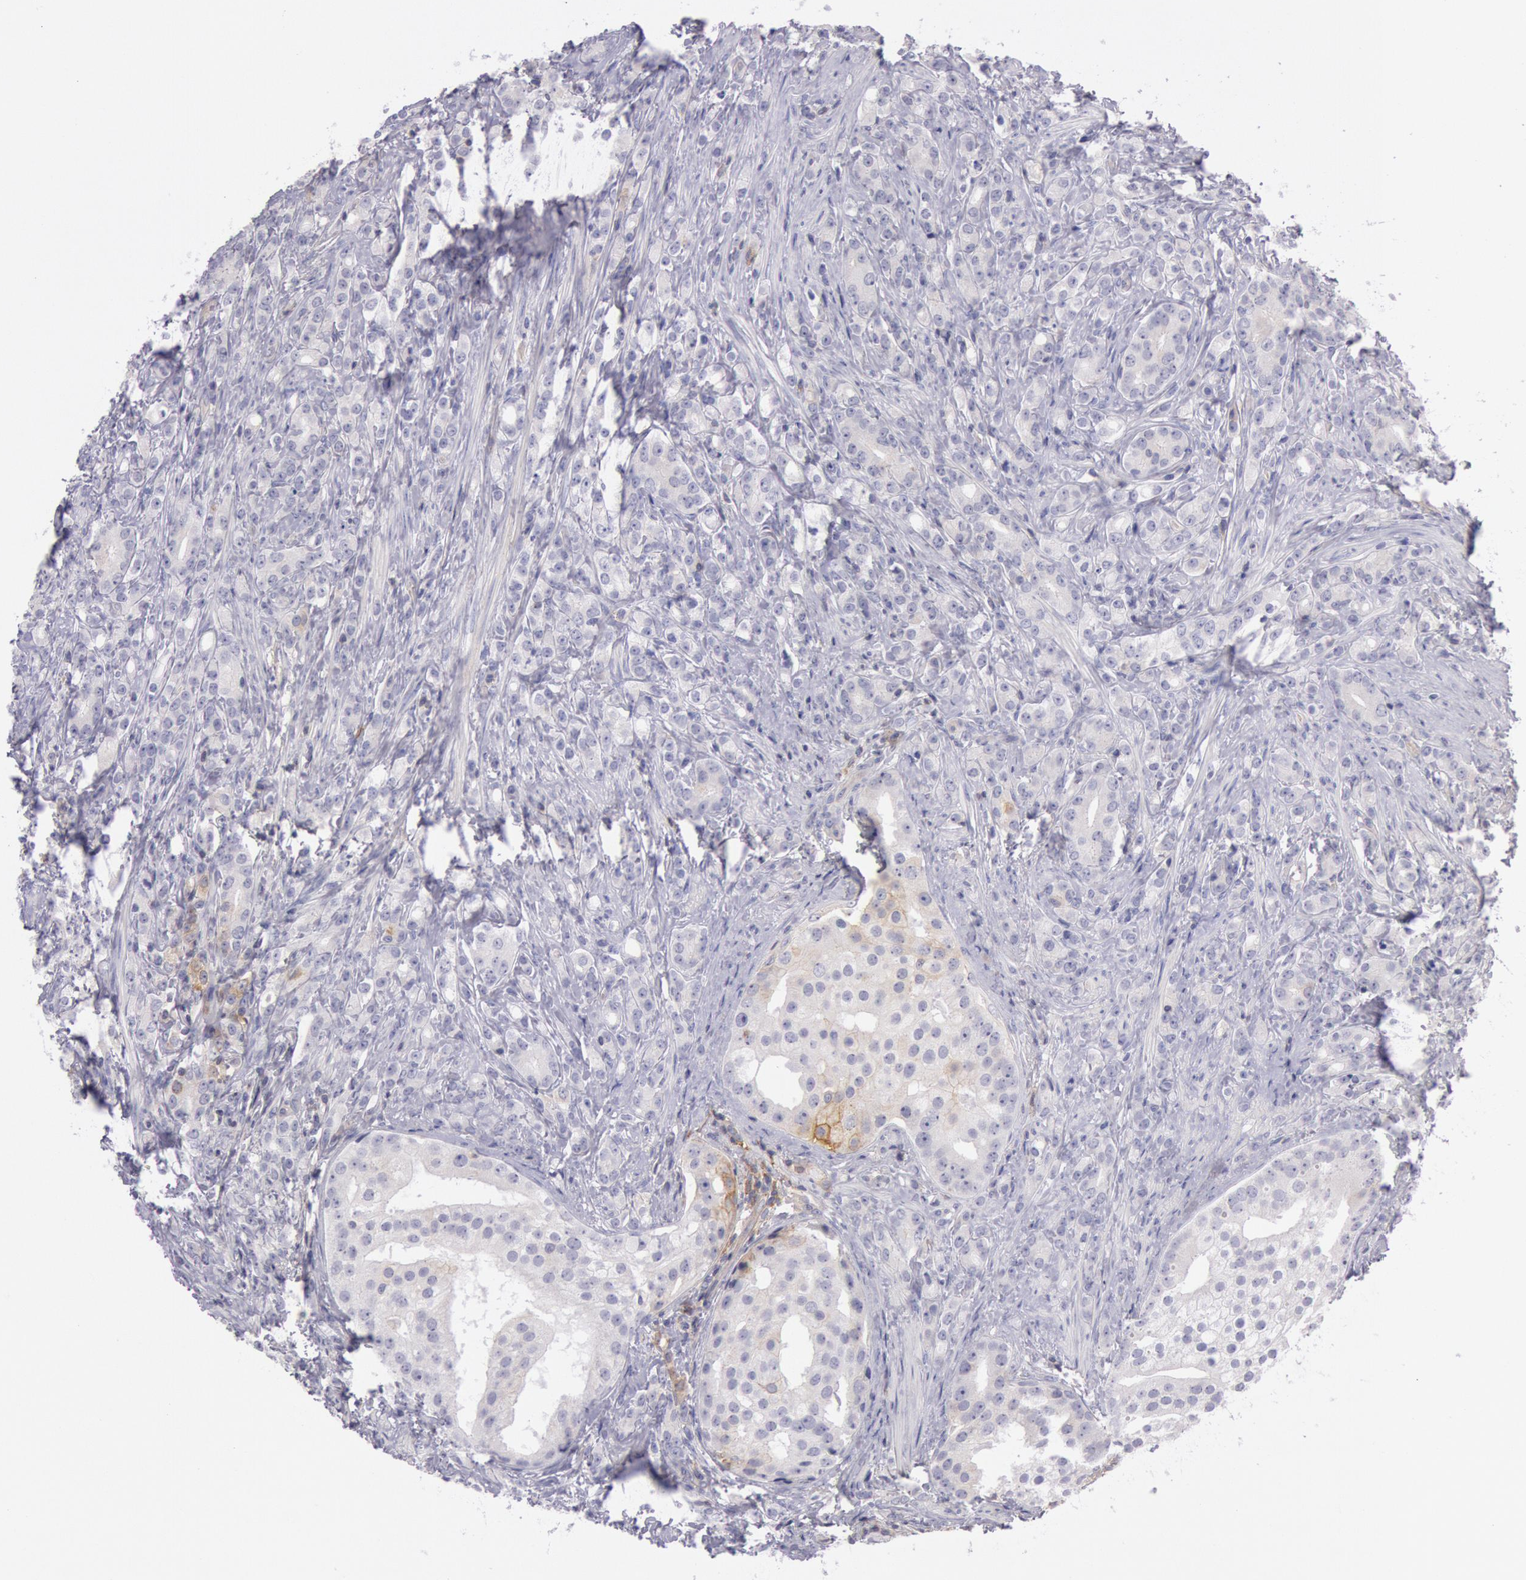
{"staining": {"intensity": "weak", "quantity": "<25%", "location": "cytoplasmic/membranous"}, "tissue": "prostate cancer", "cell_type": "Tumor cells", "image_type": "cancer", "snomed": [{"axis": "morphology", "description": "Adenocarcinoma, Medium grade"}, {"axis": "topography", "description": "Prostate"}], "caption": "Immunohistochemistry (IHC) of human prostate cancer (medium-grade adenocarcinoma) displays no positivity in tumor cells.", "gene": "TRIB2", "patient": {"sex": "male", "age": 59}}